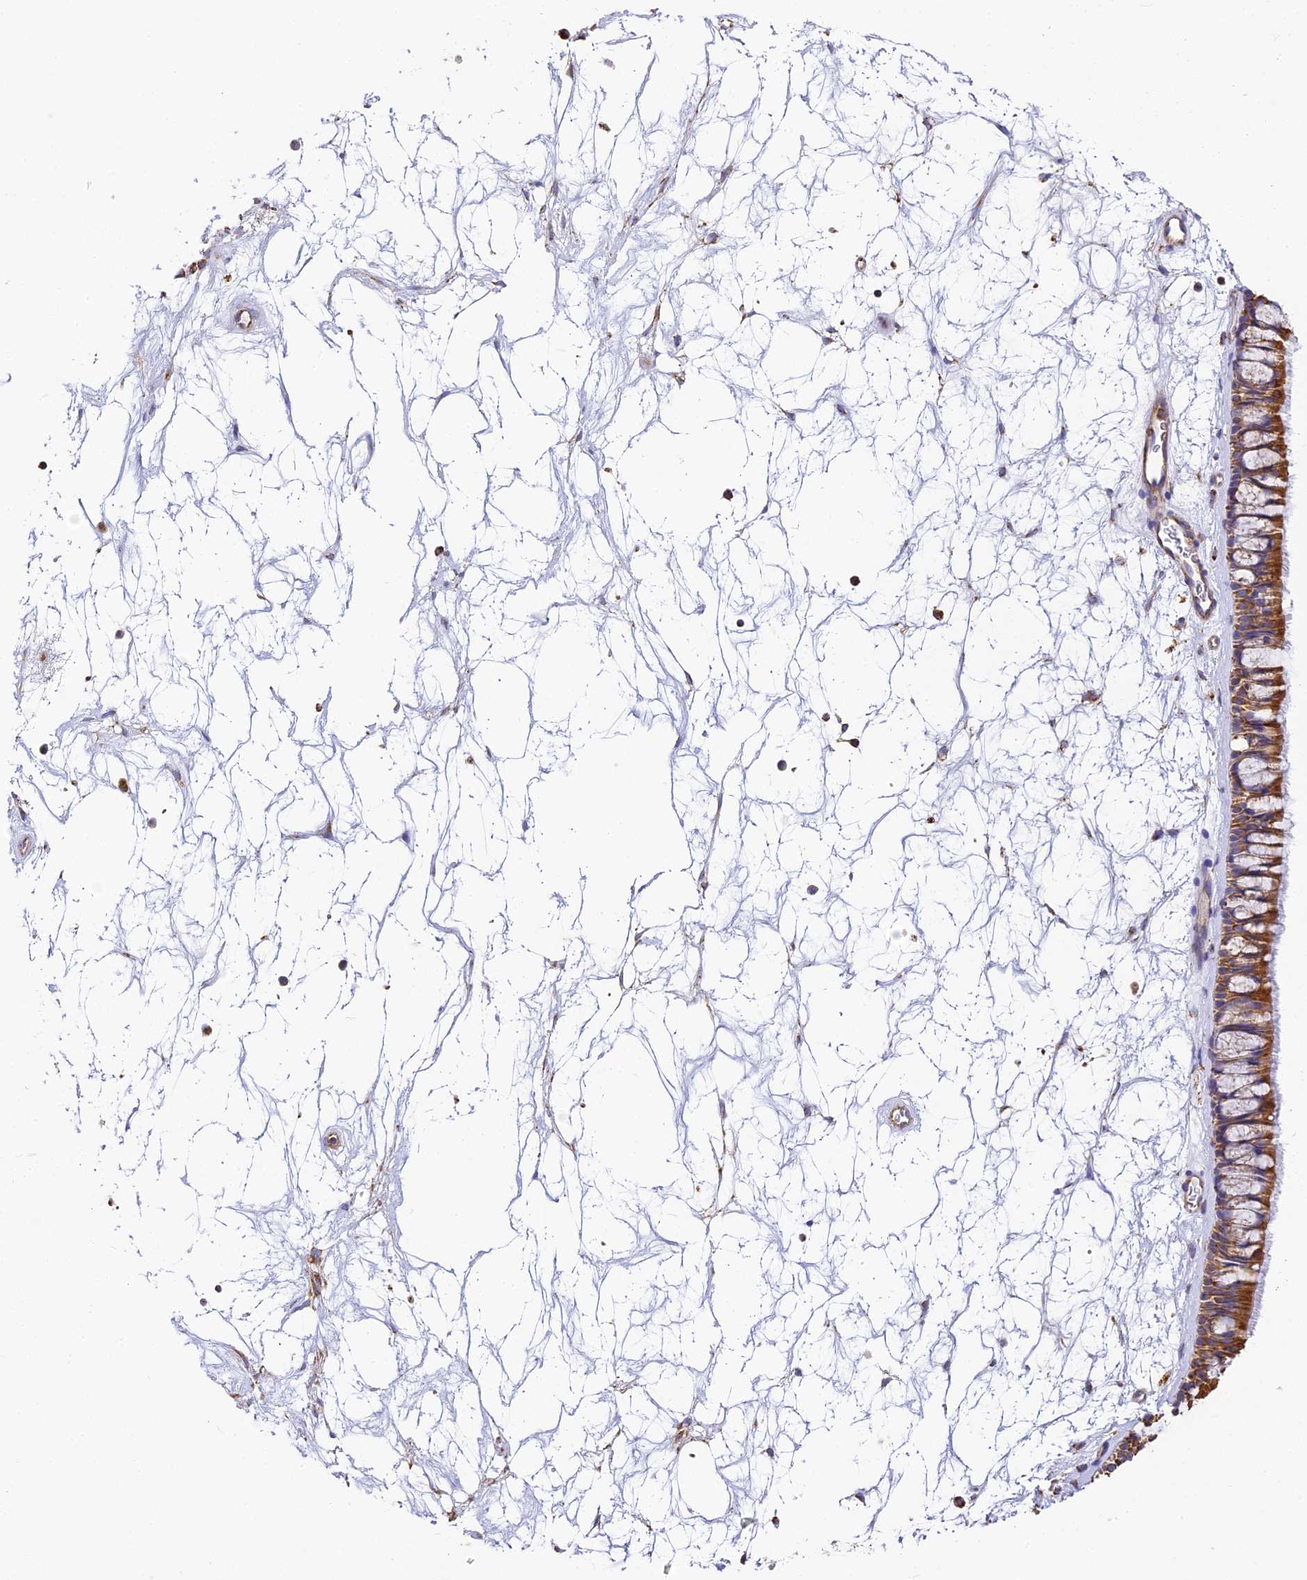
{"staining": {"intensity": "strong", "quantity": ">75%", "location": "cytoplasmic/membranous"}, "tissue": "nasopharynx", "cell_type": "Respiratory epithelial cells", "image_type": "normal", "snomed": [{"axis": "morphology", "description": "Normal tissue, NOS"}, {"axis": "topography", "description": "Nasopharynx"}], "caption": "Immunohistochemical staining of unremarkable human nasopharynx exhibits strong cytoplasmic/membranous protein staining in about >75% of respiratory epithelial cells.", "gene": "COX6C", "patient": {"sex": "male", "age": 64}}